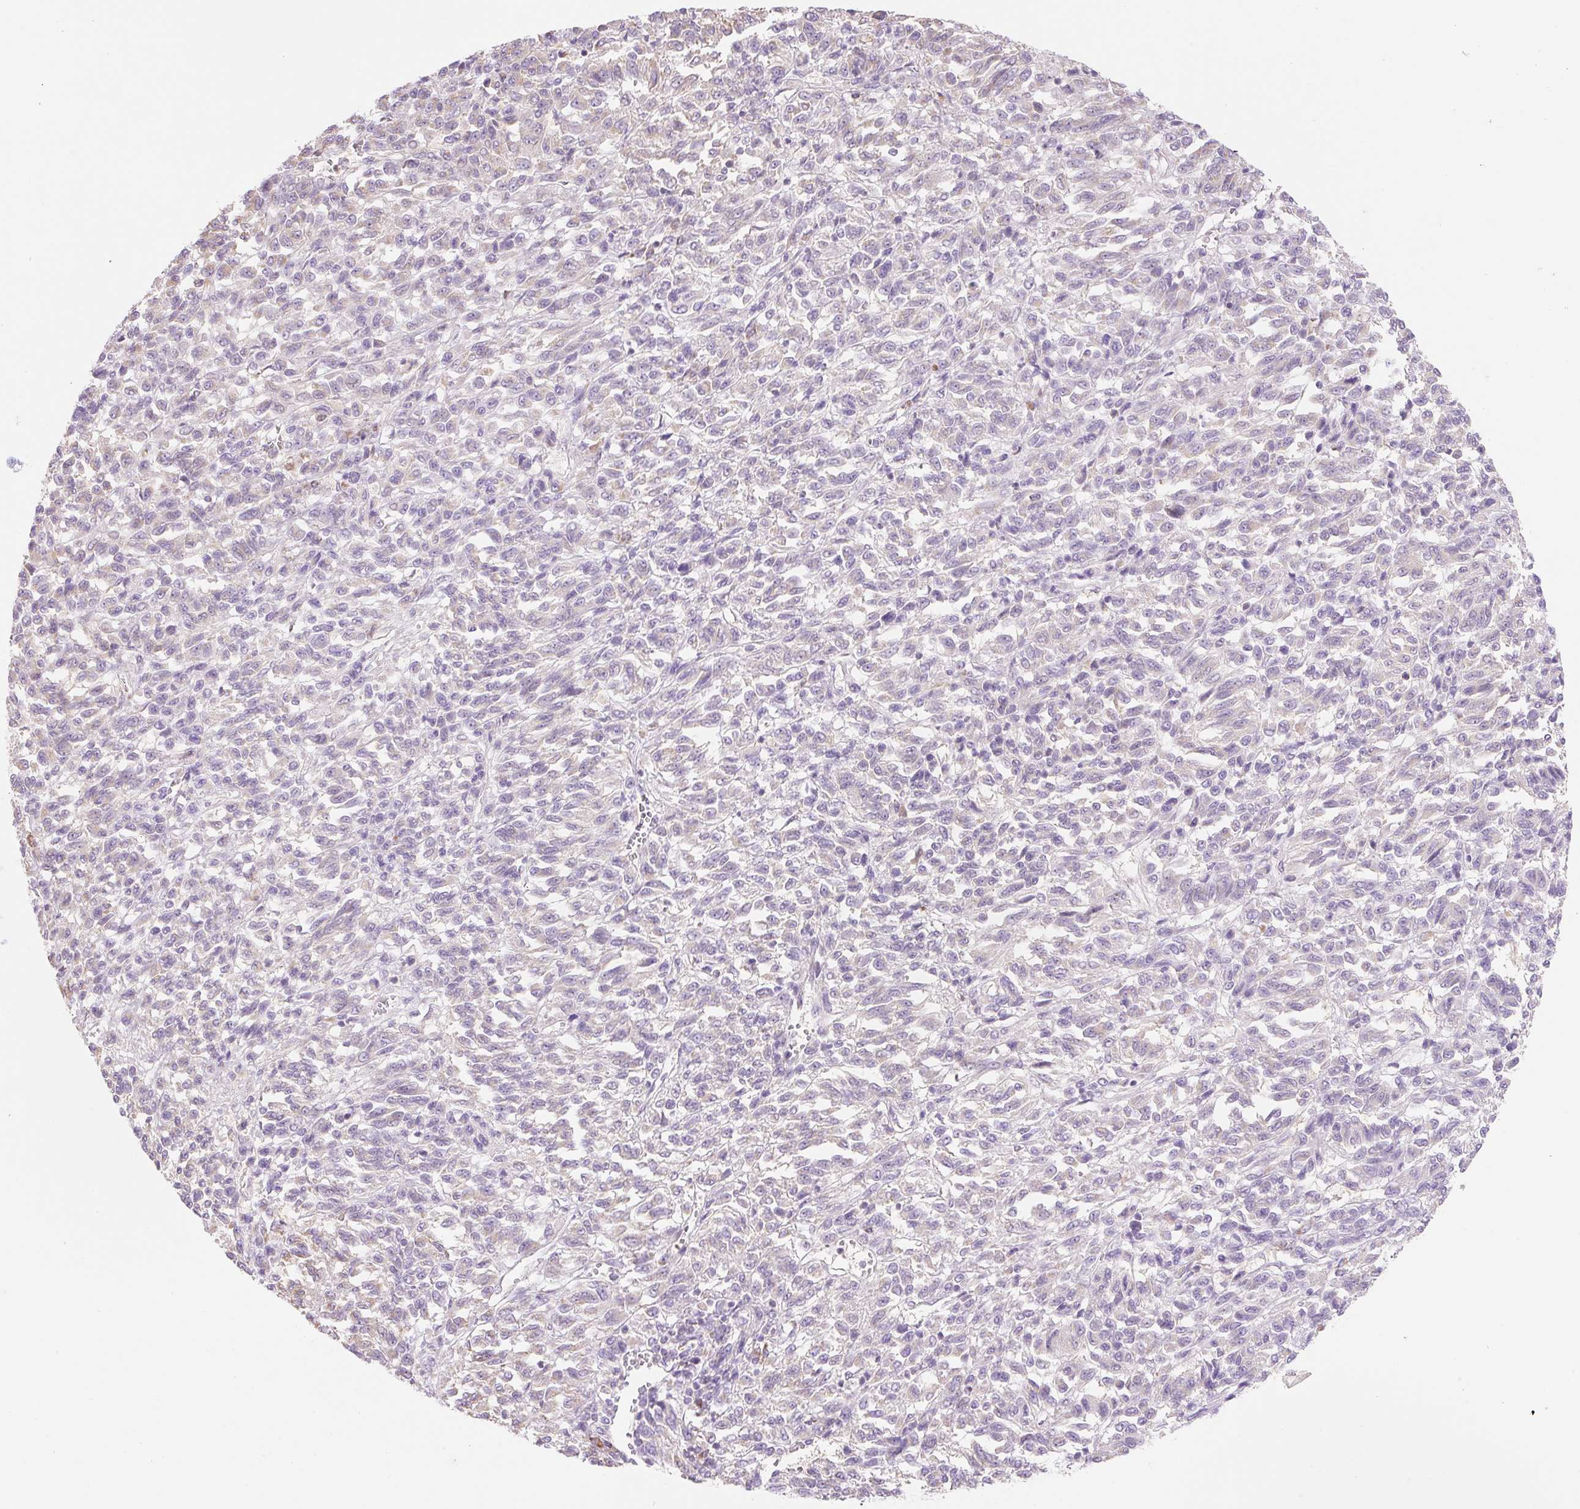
{"staining": {"intensity": "negative", "quantity": "none", "location": "none"}, "tissue": "melanoma", "cell_type": "Tumor cells", "image_type": "cancer", "snomed": [{"axis": "morphology", "description": "Malignant melanoma, Metastatic site"}, {"axis": "topography", "description": "Lung"}], "caption": "DAB immunohistochemical staining of malignant melanoma (metastatic site) displays no significant staining in tumor cells.", "gene": "DHX35", "patient": {"sex": "male", "age": 64}}